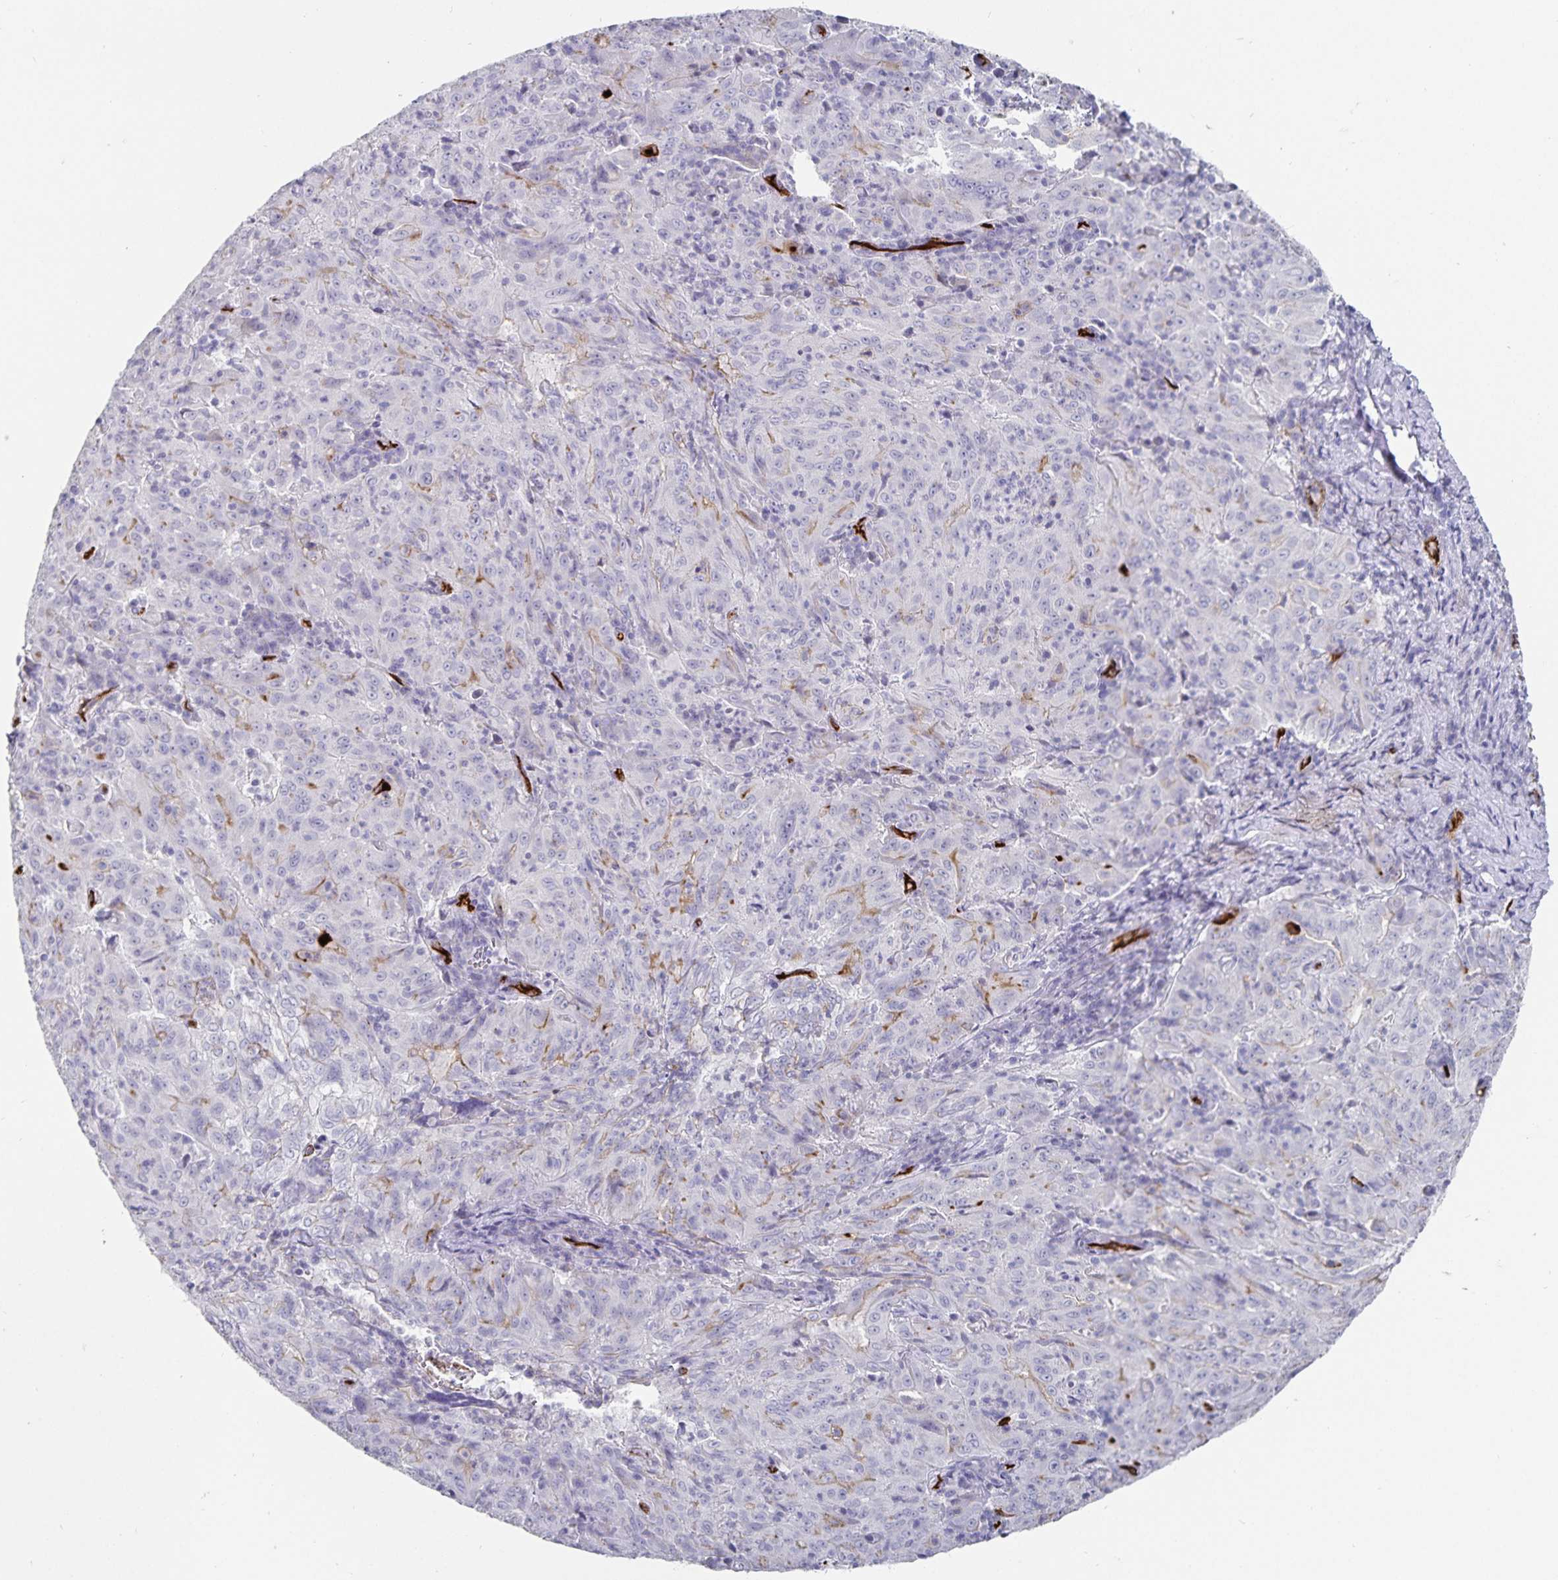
{"staining": {"intensity": "negative", "quantity": "none", "location": "none"}, "tissue": "pancreatic cancer", "cell_type": "Tumor cells", "image_type": "cancer", "snomed": [{"axis": "morphology", "description": "Adenocarcinoma, NOS"}, {"axis": "topography", "description": "Pancreas"}], "caption": "DAB (3,3'-diaminobenzidine) immunohistochemical staining of human adenocarcinoma (pancreatic) demonstrates no significant positivity in tumor cells.", "gene": "PODXL", "patient": {"sex": "male", "age": 63}}